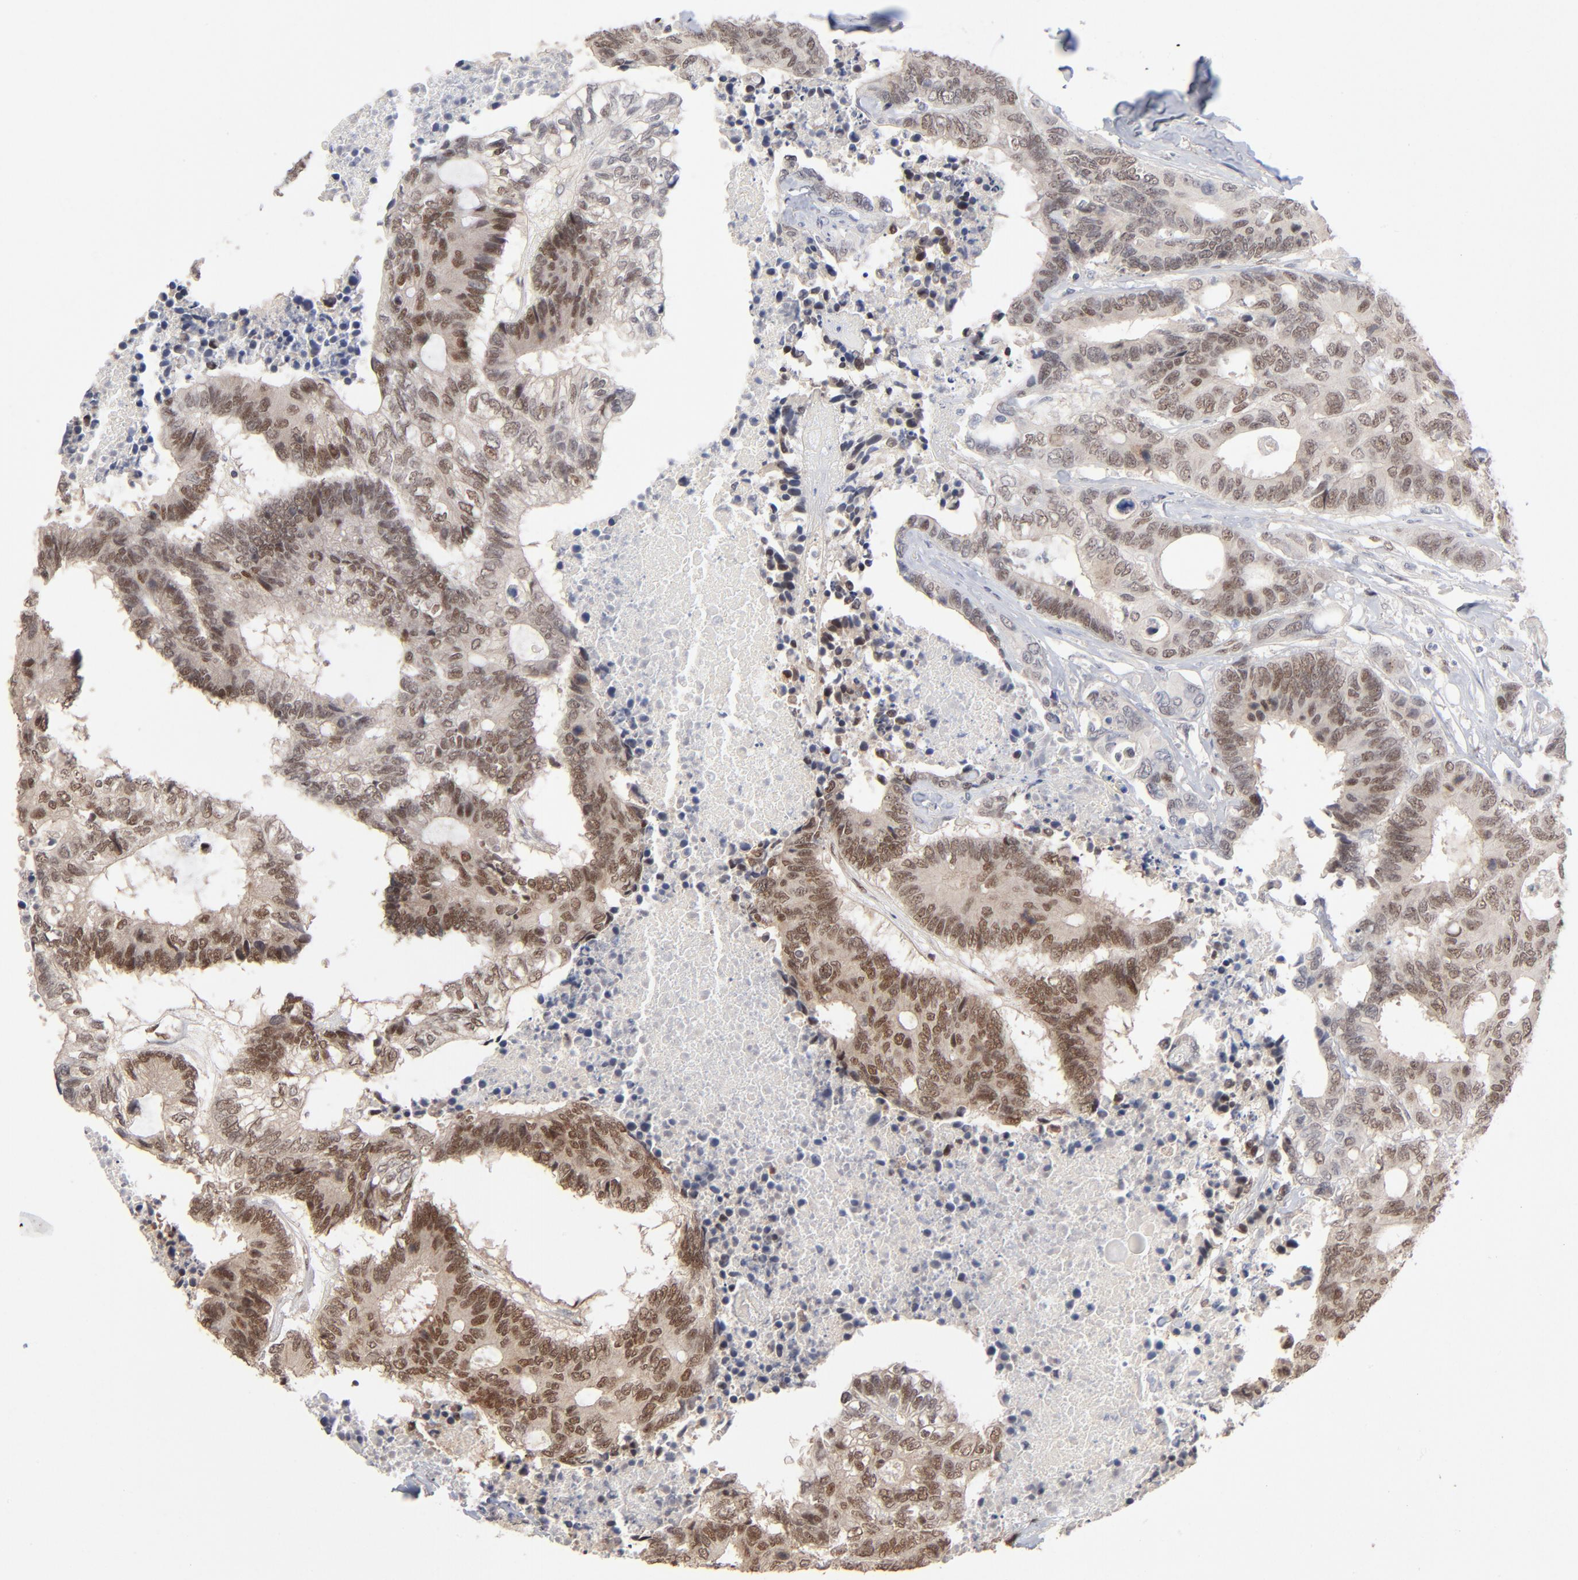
{"staining": {"intensity": "moderate", "quantity": ">75%", "location": "nuclear"}, "tissue": "colorectal cancer", "cell_type": "Tumor cells", "image_type": "cancer", "snomed": [{"axis": "morphology", "description": "Adenocarcinoma, NOS"}, {"axis": "topography", "description": "Rectum"}], "caption": "Immunohistochemistry (IHC) (DAB) staining of colorectal cancer (adenocarcinoma) demonstrates moderate nuclear protein expression in approximately >75% of tumor cells. (DAB (3,3'-diaminobenzidine) = brown stain, brightfield microscopy at high magnification).", "gene": "NFIB", "patient": {"sex": "male", "age": 55}}